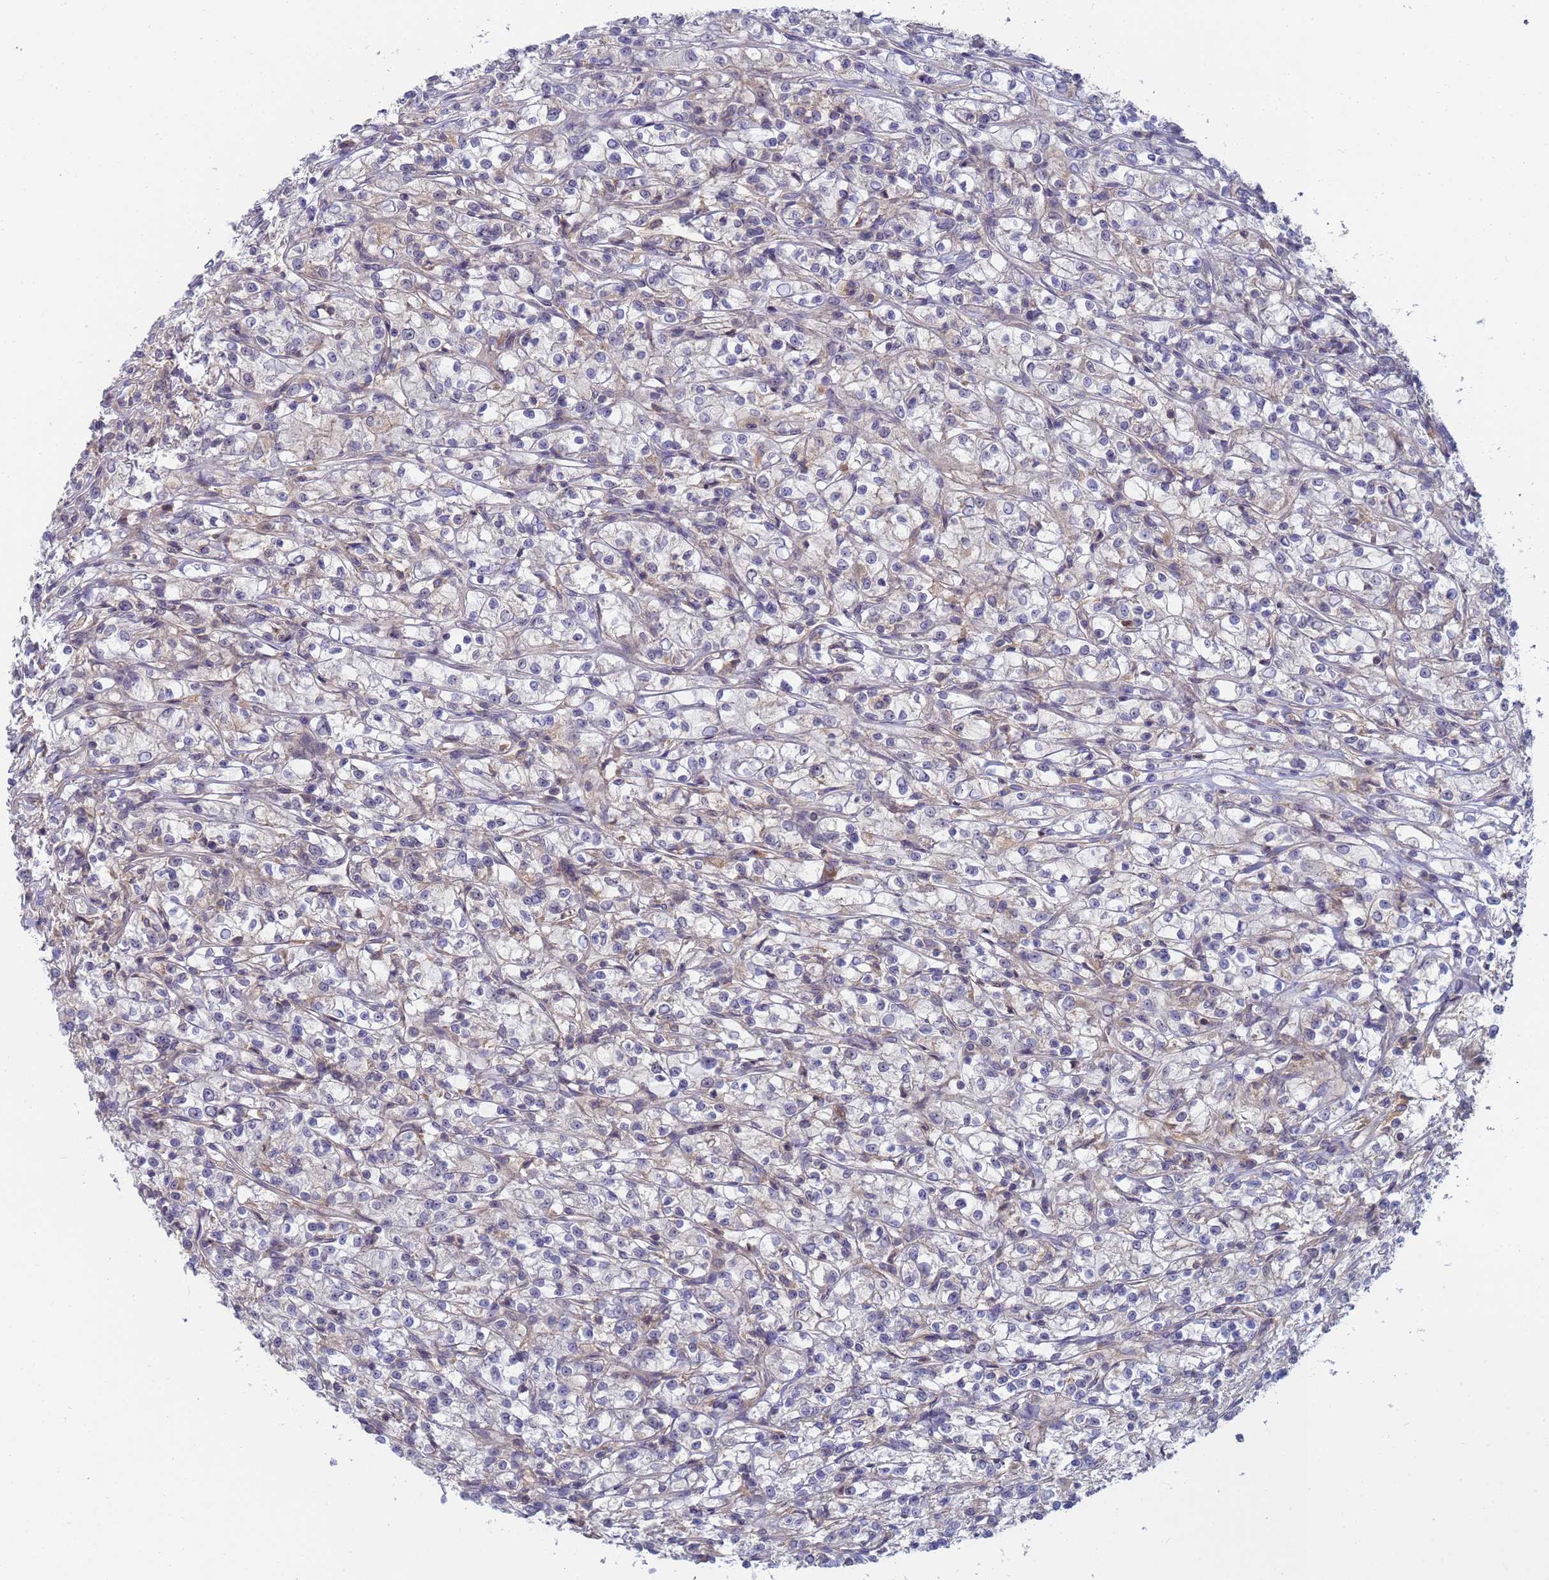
{"staining": {"intensity": "negative", "quantity": "none", "location": "none"}, "tissue": "renal cancer", "cell_type": "Tumor cells", "image_type": "cancer", "snomed": [{"axis": "morphology", "description": "Adenocarcinoma, NOS"}, {"axis": "topography", "description": "Kidney"}], "caption": "Protein analysis of adenocarcinoma (renal) exhibits no significant staining in tumor cells.", "gene": "SHARPIN", "patient": {"sex": "female", "age": 59}}